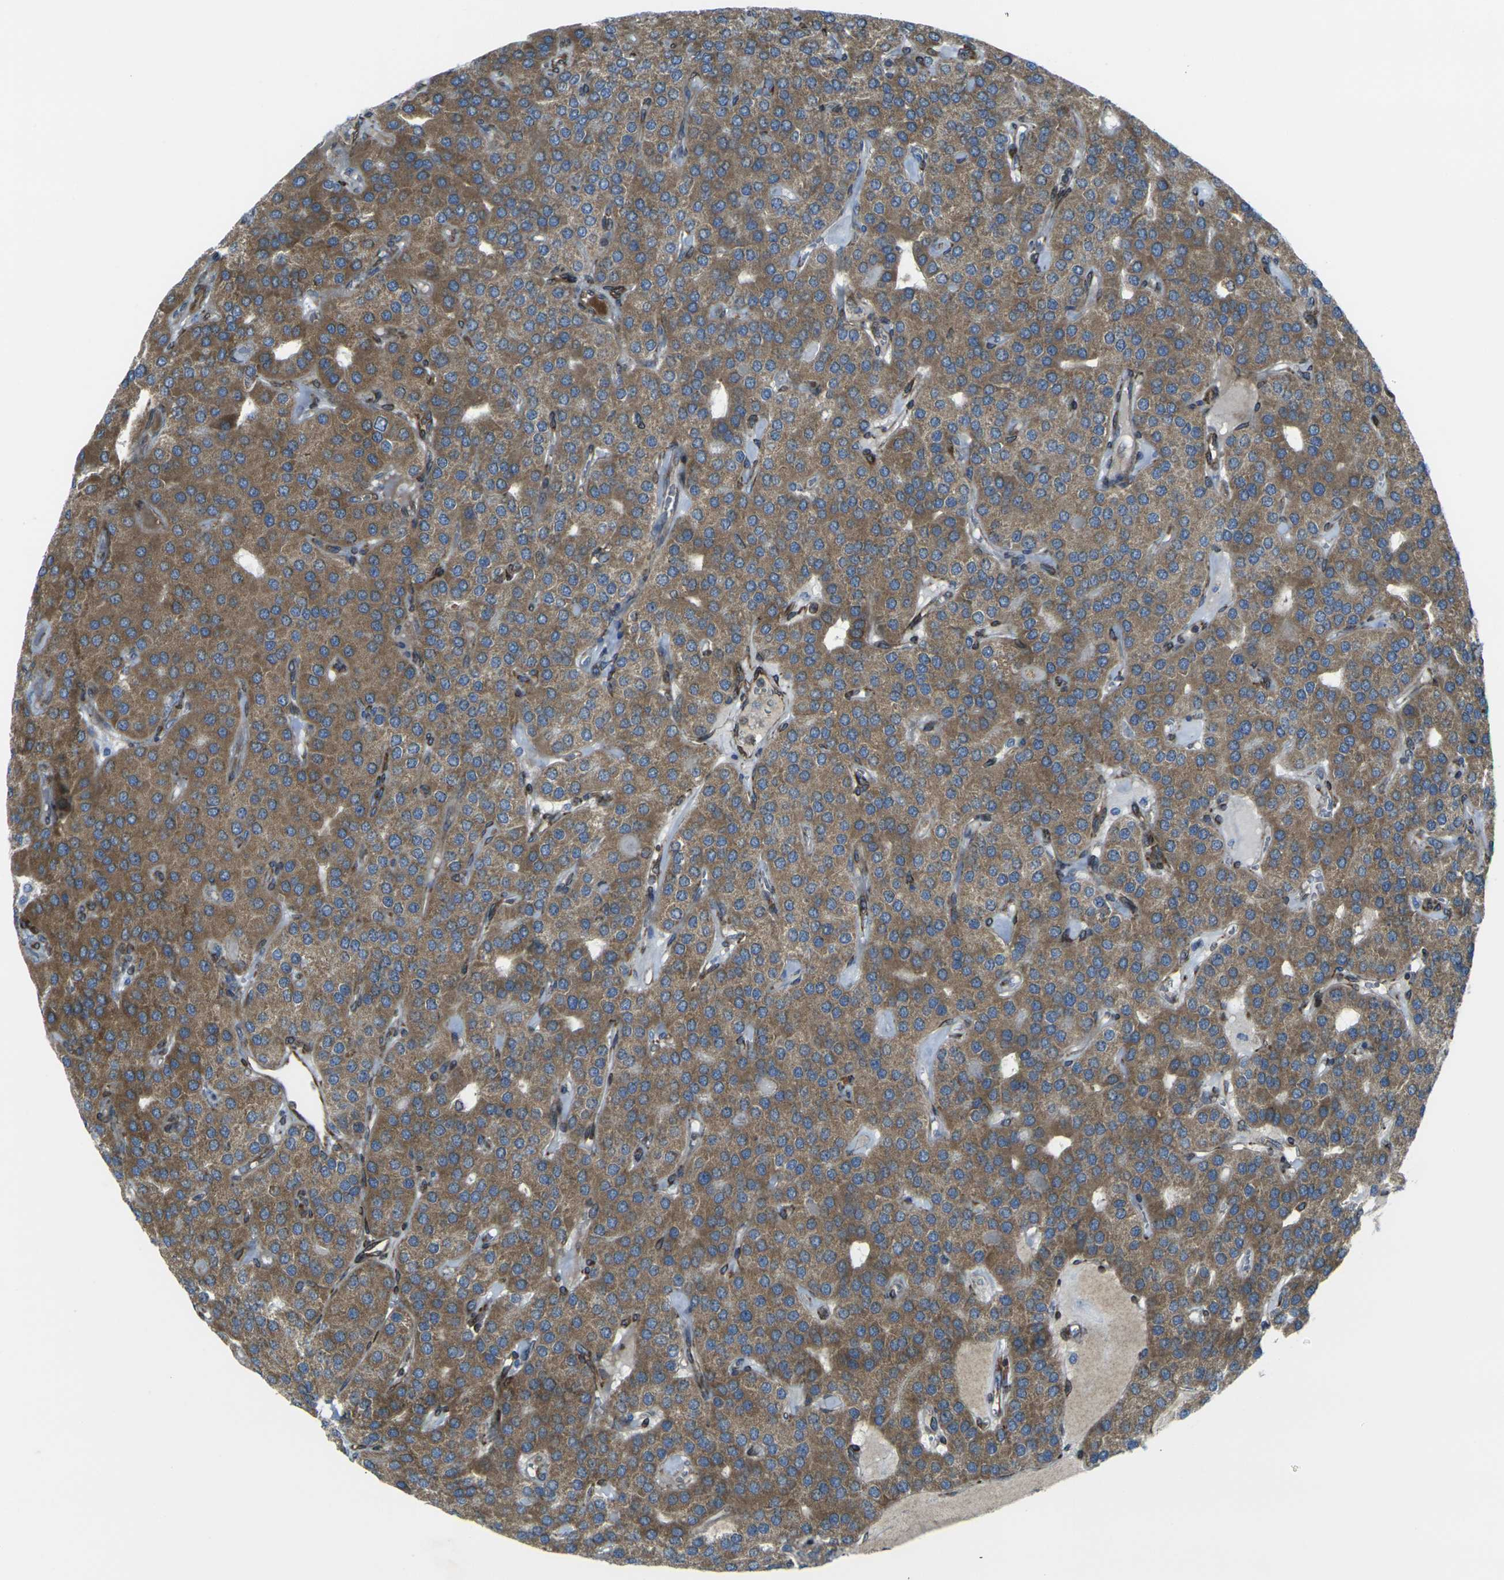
{"staining": {"intensity": "moderate", "quantity": ">75%", "location": "cytoplasmic/membranous"}, "tissue": "parathyroid gland", "cell_type": "Glandular cells", "image_type": "normal", "snomed": [{"axis": "morphology", "description": "Normal tissue, NOS"}, {"axis": "morphology", "description": "Adenoma, NOS"}, {"axis": "topography", "description": "Parathyroid gland"}], "caption": "Immunohistochemistry (IHC) histopathology image of benign parathyroid gland stained for a protein (brown), which shows medium levels of moderate cytoplasmic/membranous expression in approximately >75% of glandular cells.", "gene": "CELSR2", "patient": {"sex": "female", "age": 86}}